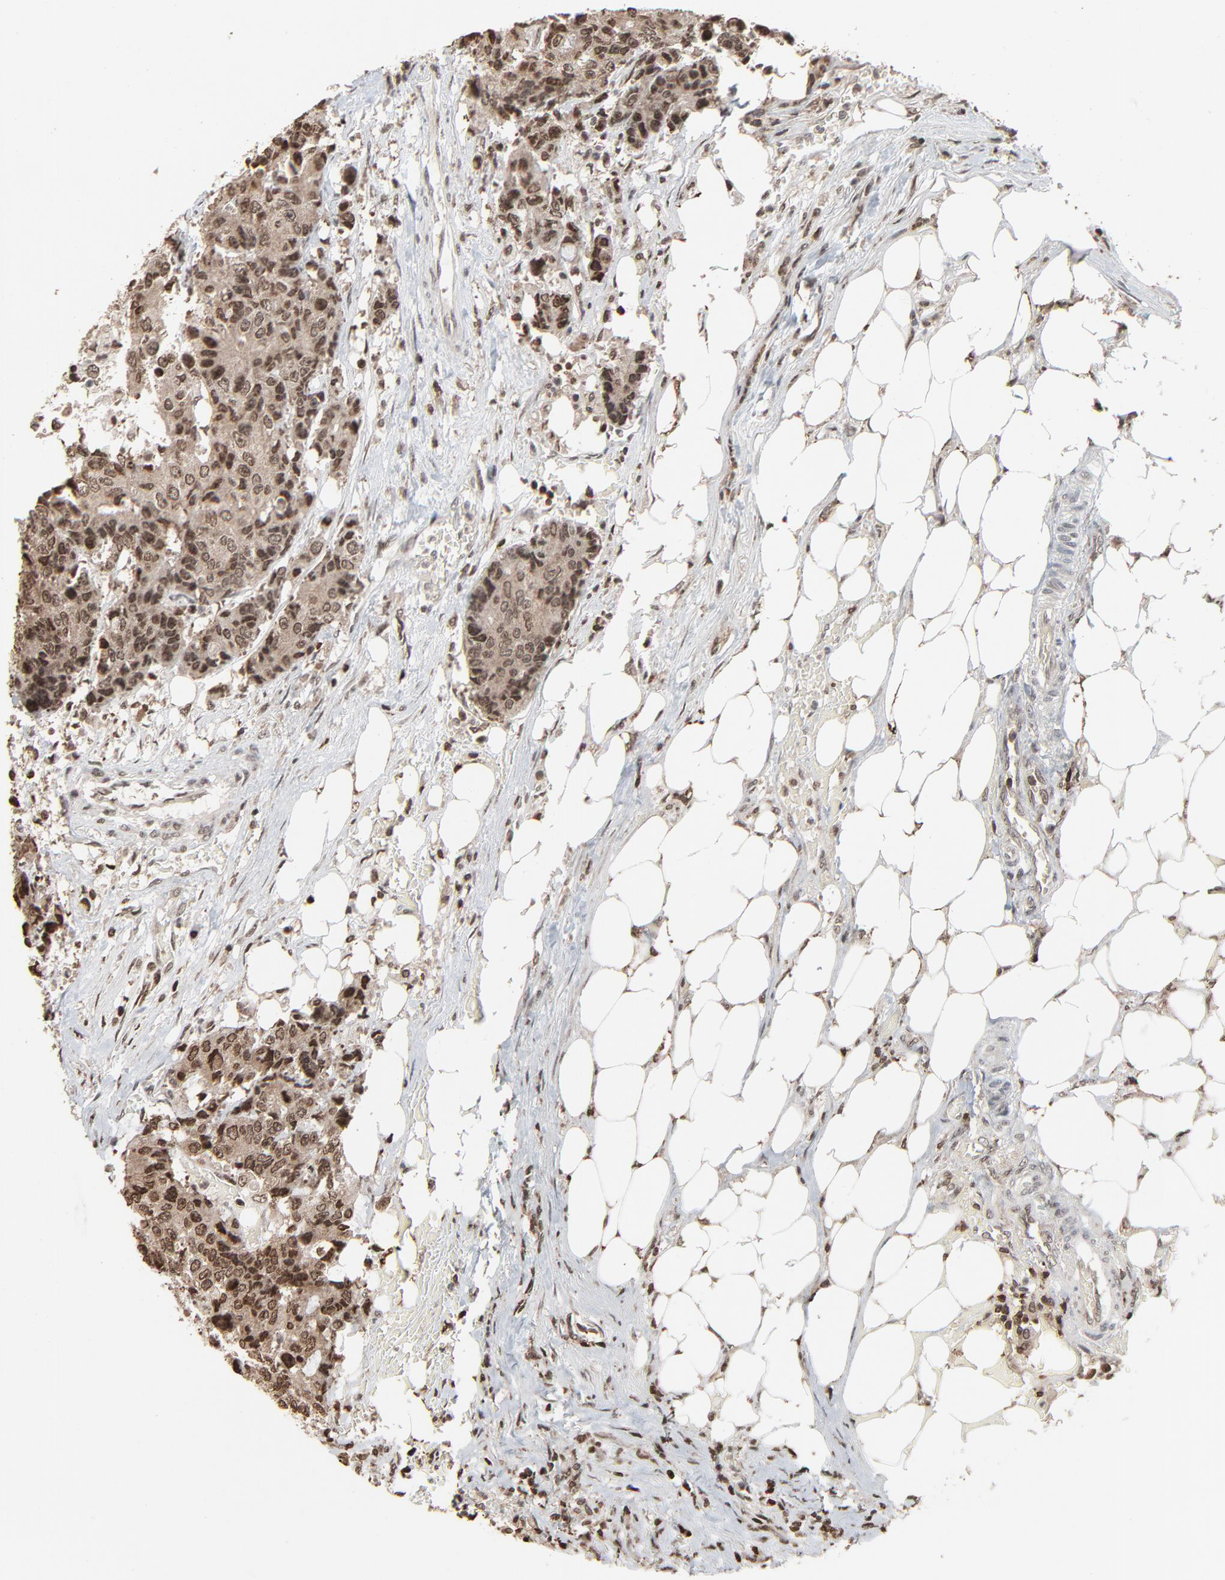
{"staining": {"intensity": "strong", "quantity": ">75%", "location": "cytoplasmic/membranous,nuclear"}, "tissue": "colorectal cancer", "cell_type": "Tumor cells", "image_type": "cancer", "snomed": [{"axis": "morphology", "description": "Adenocarcinoma, NOS"}, {"axis": "topography", "description": "Colon"}], "caption": "Strong cytoplasmic/membranous and nuclear positivity is appreciated in about >75% of tumor cells in colorectal adenocarcinoma.", "gene": "RPS6KA3", "patient": {"sex": "female", "age": 86}}